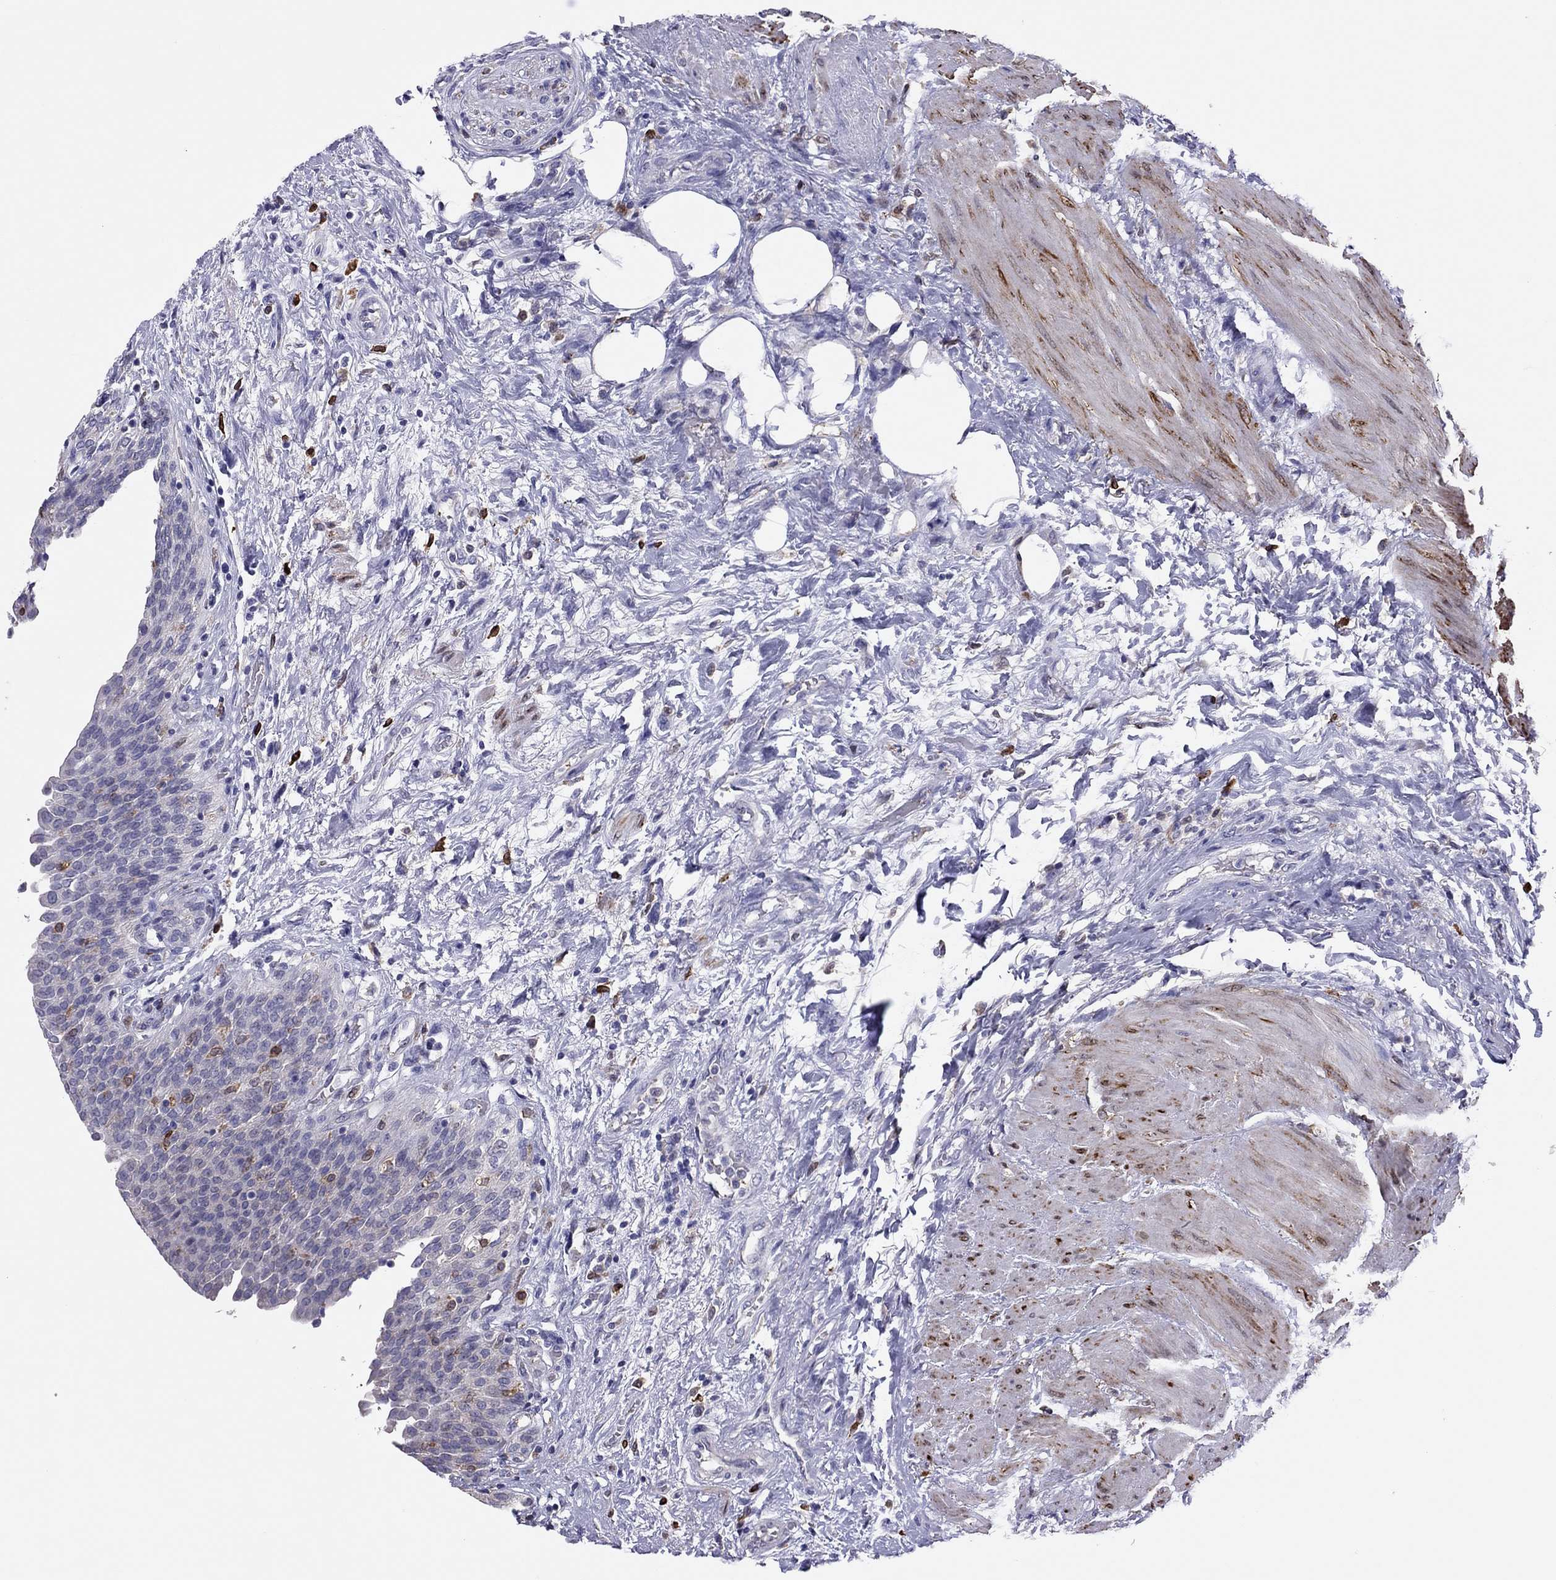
{"staining": {"intensity": "negative", "quantity": "none", "location": "none"}, "tissue": "urinary bladder", "cell_type": "Urothelial cells", "image_type": "normal", "snomed": [{"axis": "morphology", "description": "Normal tissue, NOS"}, {"axis": "morphology", "description": "Metaplasia, NOS"}, {"axis": "topography", "description": "Urinary bladder"}], "caption": "A histopathology image of urinary bladder stained for a protein demonstrates no brown staining in urothelial cells.", "gene": "ADORA2A", "patient": {"sex": "male", "age": 68}}